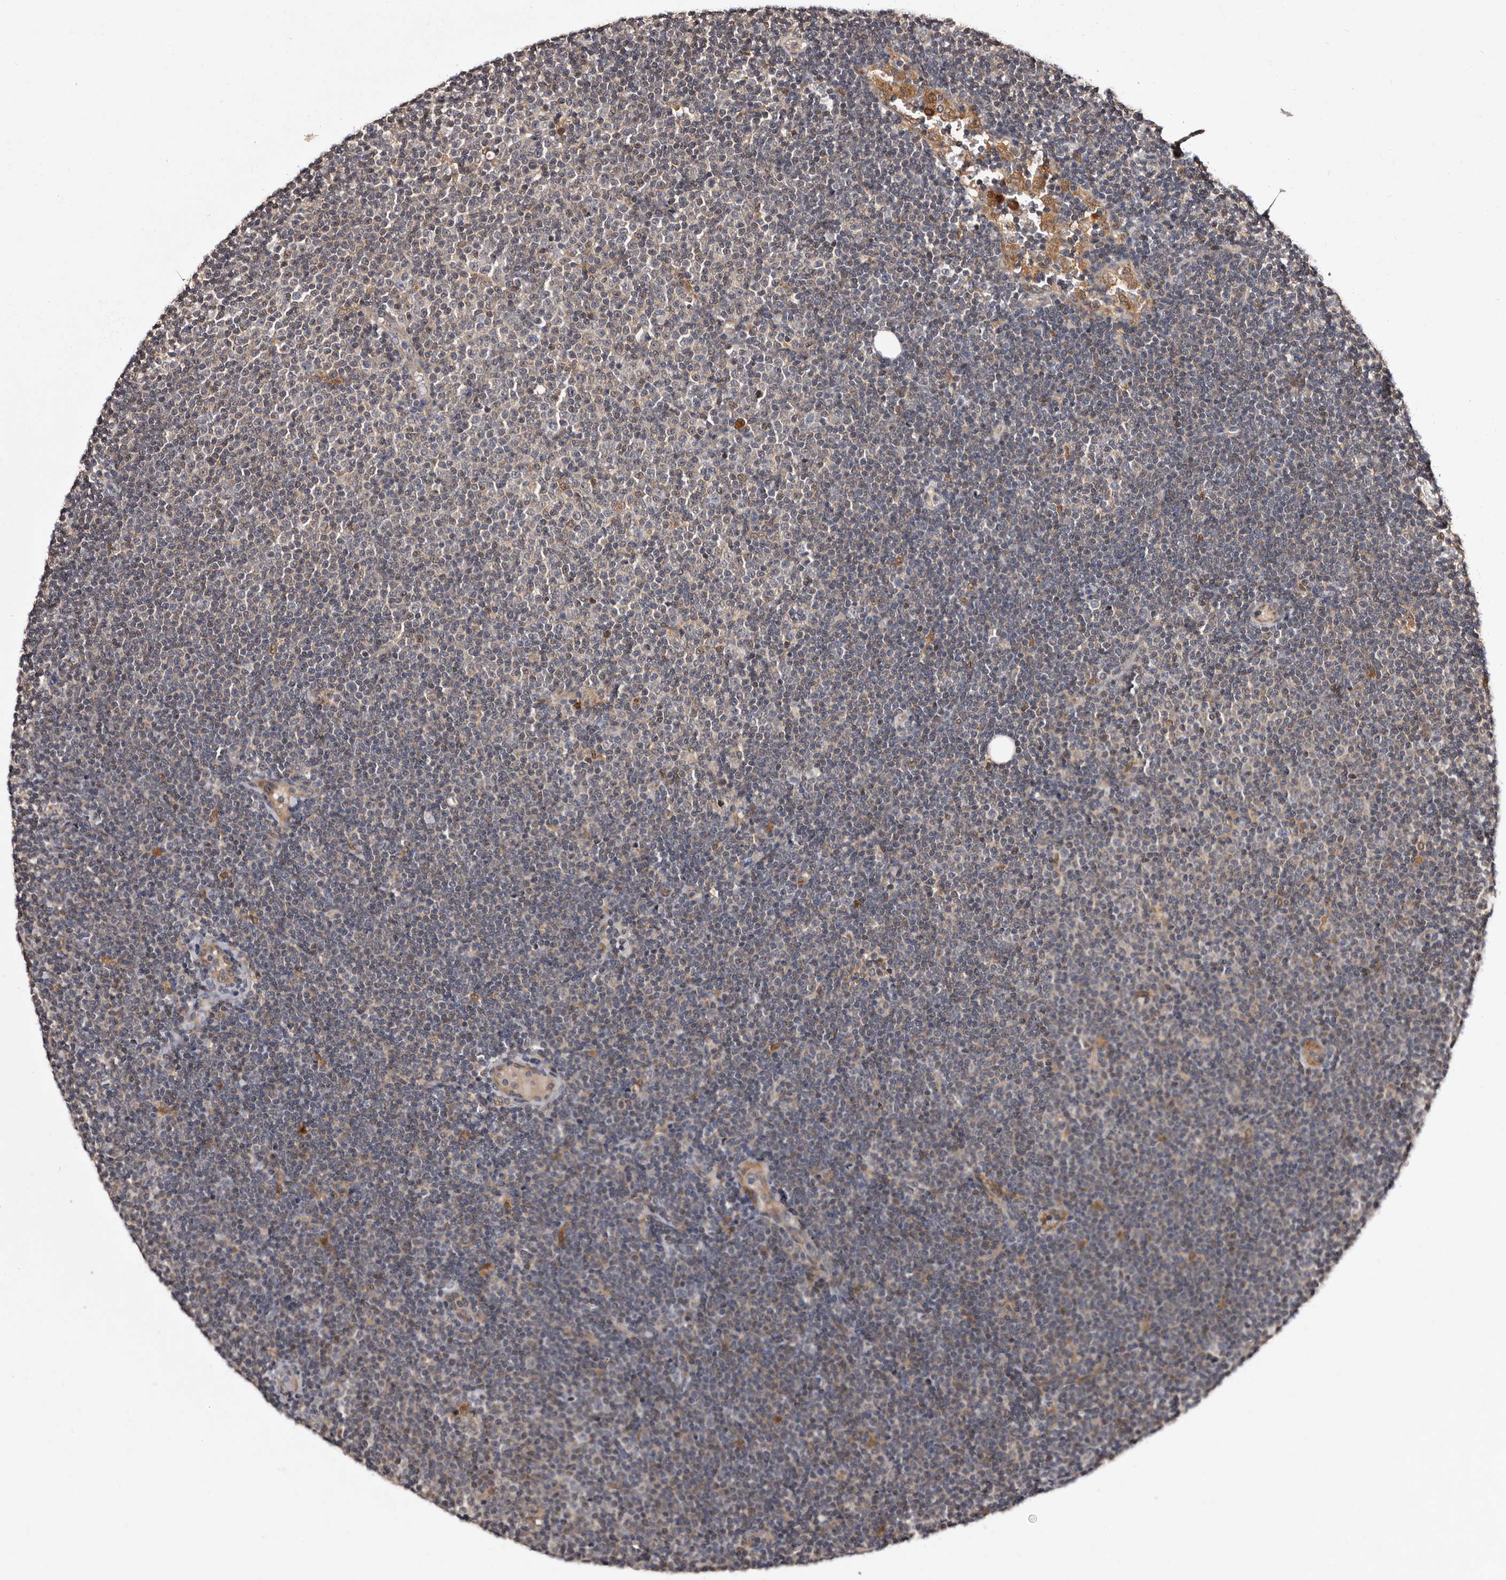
{"staining": {"intensity": "weak", "quantity": "<25%", "location": "cytoplasmic/membranous"}, "tissue": "lymphoma", "cell_type": "Tumor cells", "image_type": "cancer", "snomed": [{"axis": "morphology", "description": "Malignant lymphoma, non-Hodgkin's type, Low grade"}, {"axis": "topography", "description": "Lymph node"}], "caption": "Lymphoma was stained to show a protein in brown. There is no significant expression in tumor cells.", "gene": "DNPH1", "patient": {"sex": "female", "age": 53}}